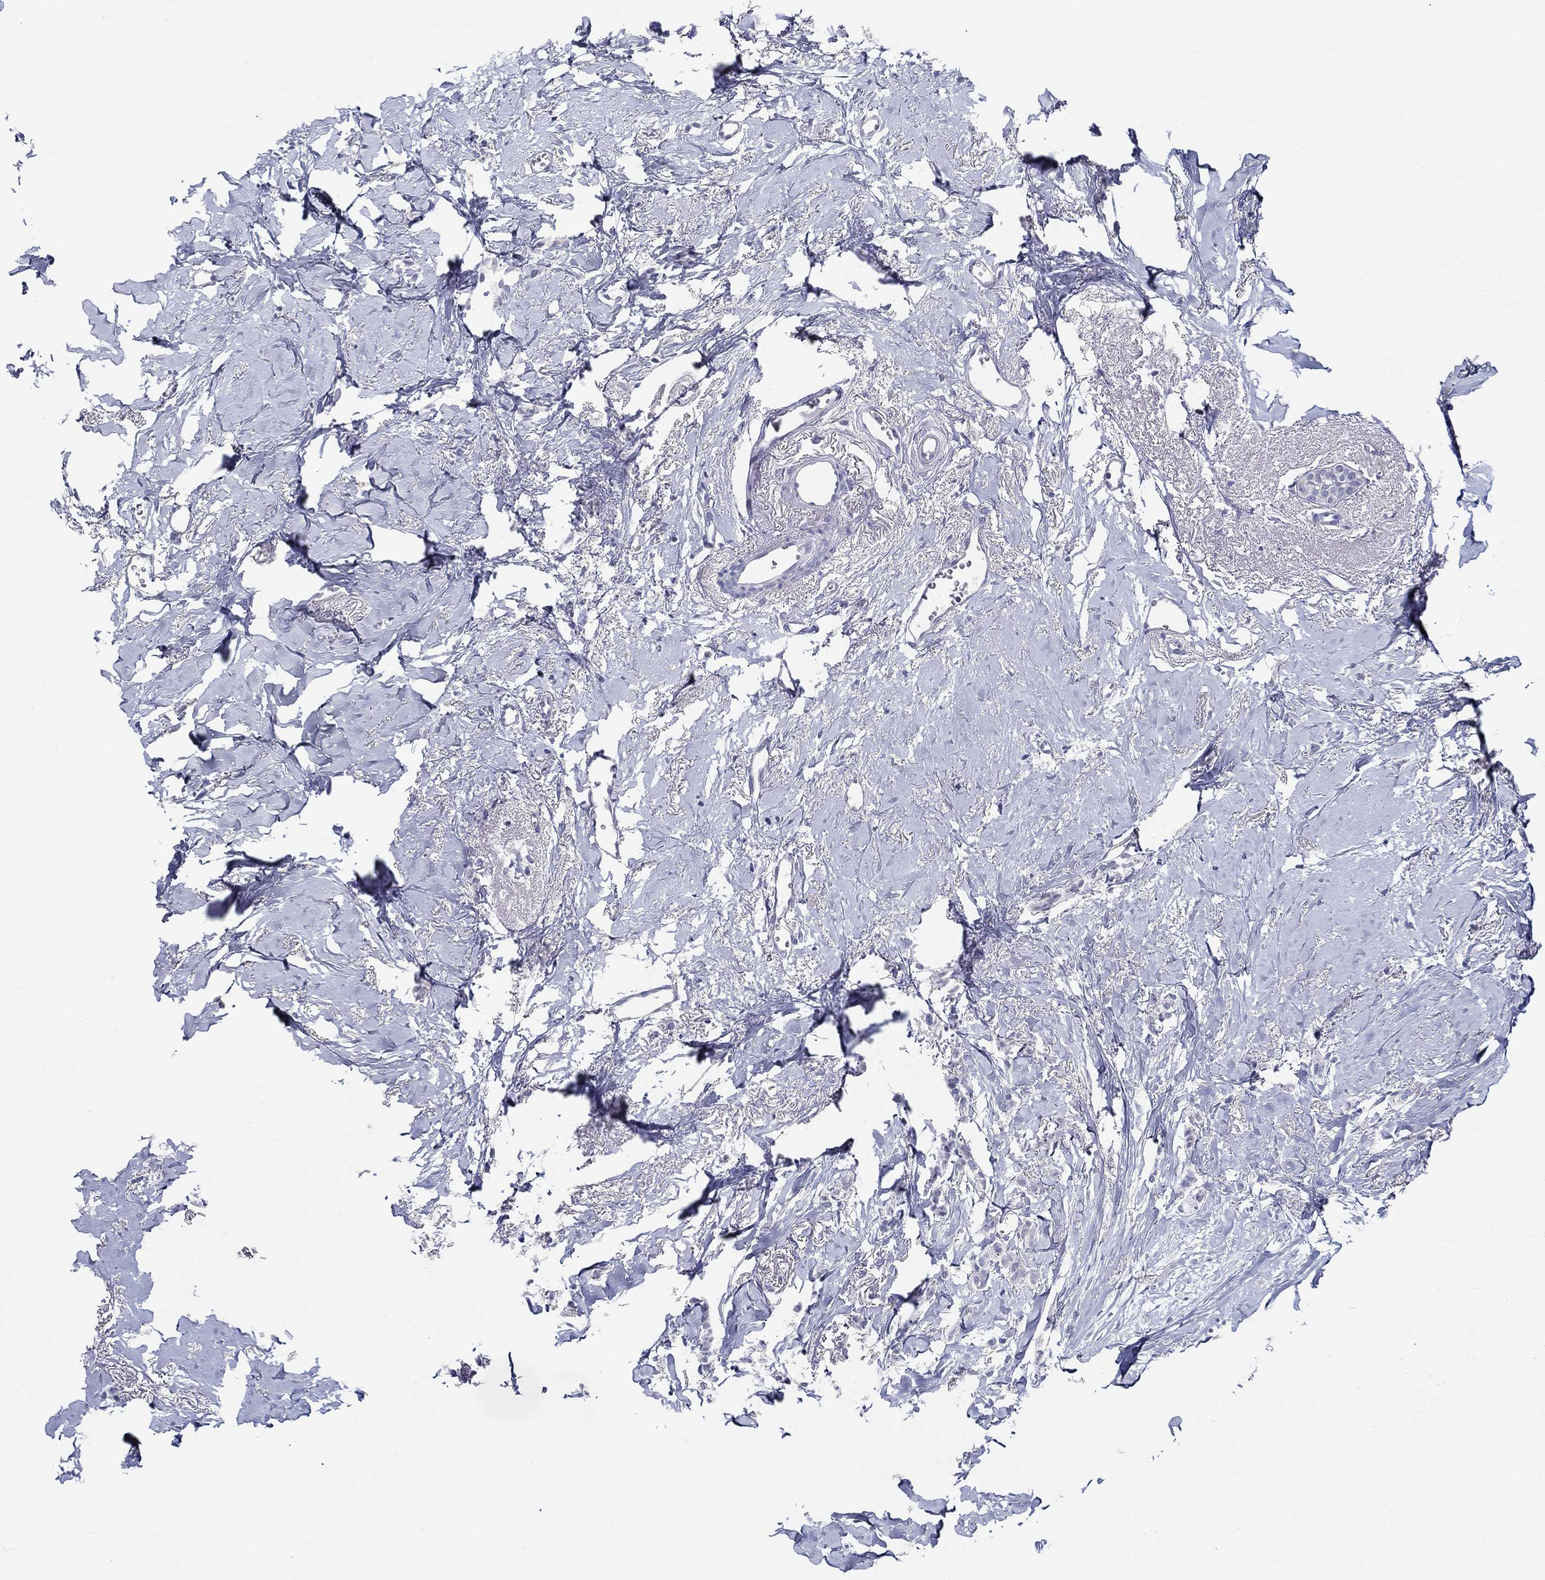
{"staining": {"intensity": "negative", "quantity": "none", "location": "none"}, "tissue": "breast cancer", "cell_type": "Tumor cells", "image_type": "cancer", "snomed": [{"axis": "morphology", "description": "Duct carcinoma"}, {"axis": "topography", "description": "Breast"}], "caption": "IHC of breast cancer demonstrates no staining in tumor cells.", "gene": "CRYGS", "patient": {"sex": "female", "age": 85}}